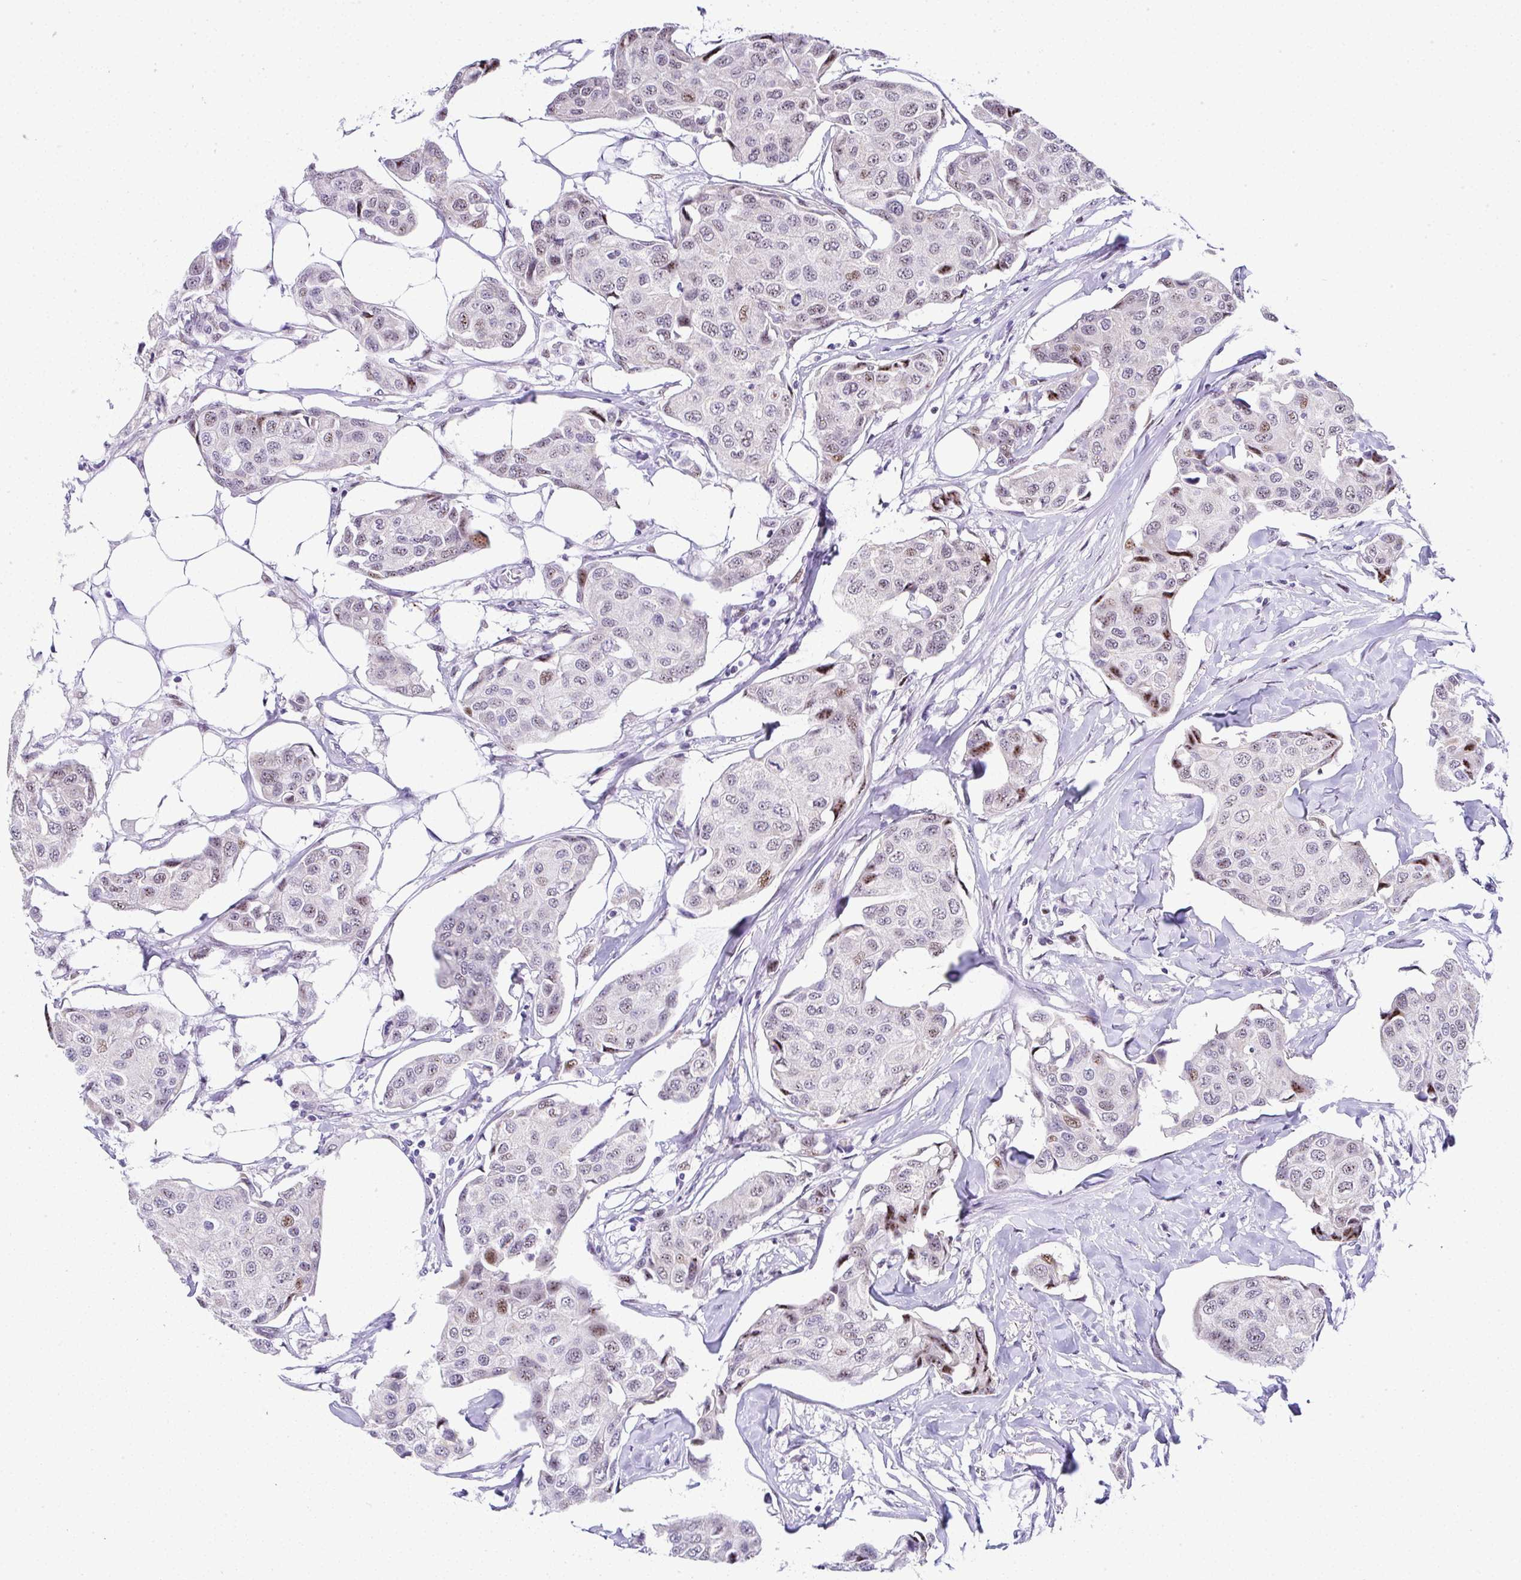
{"staining": {"intensity": "moderate", "quantity": "25%-75%", "location": "nuclear"}, "tissue": "breast cancer", "cell_type": "Tumor cells", "image_type": "cancer", "snomed": [{"axis": "morphology", "description": "Duct carcinoma"}, {"axis": "topography", "description": "Breast"}, {"axis": "topography", "description": "Lymph node"}], "caption": "This is a micrograph of immunohistochemistry staining of breast cancer, which shows moderate positivity in the nuclear of tumor cells.", "gene": "NR1D2", "patient": {"sex": "female", "age": 80}}